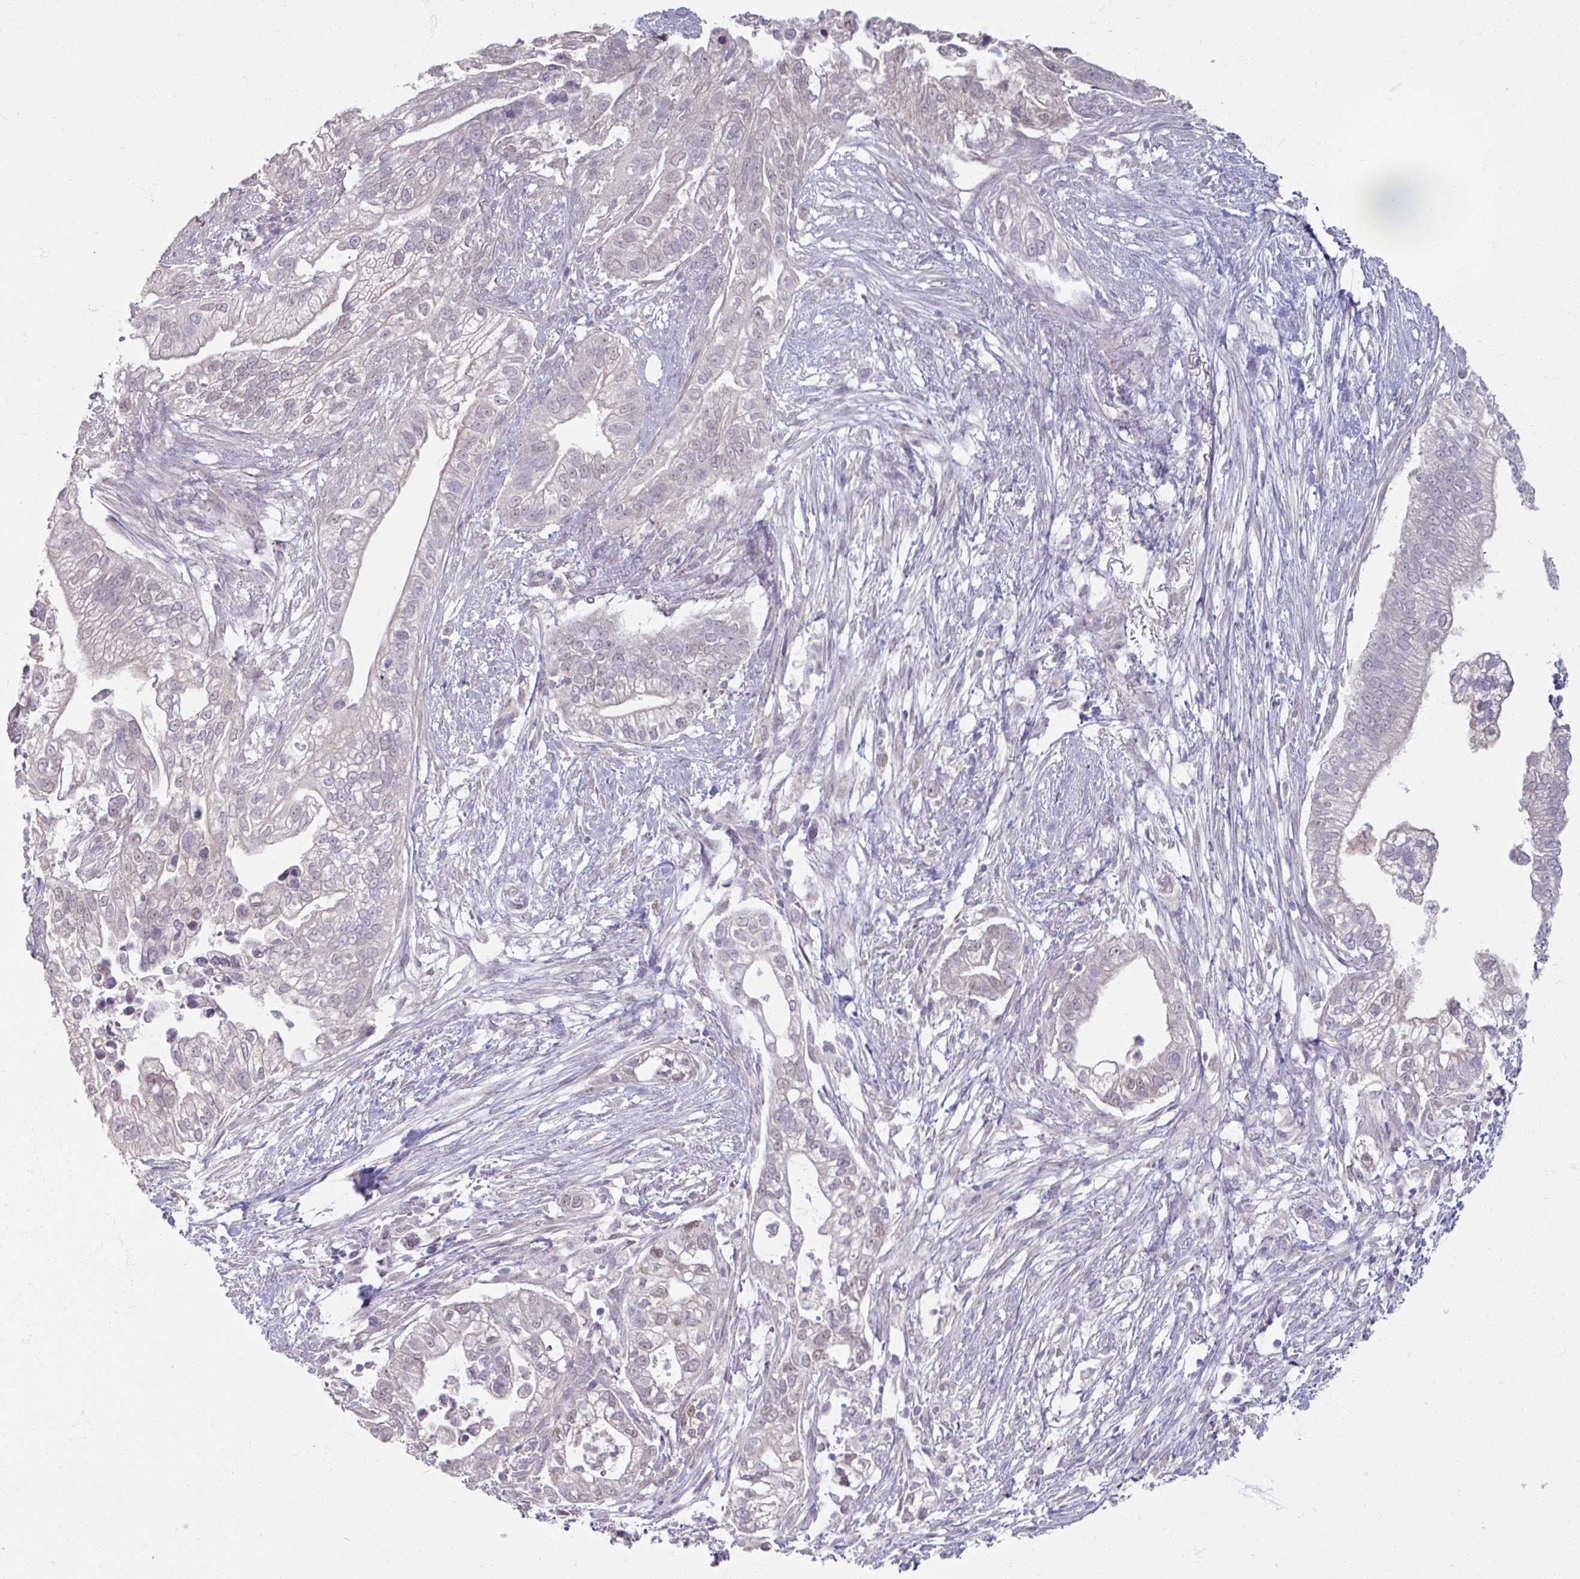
{"staining": {"intensity": "negative", "quantity": "none", "location": "none"}, "tissue": "pancreatic cancer", "cell_type": "Tumor cells", "image_type": "cancer", "snomed": [{"axis": "morphology", "description": "Adenocarcinoma, NOS"}, {"axis": "topography", "description": "Pancreas"}], "caption": "Immunohistochemistry (IHC) of human pancreatic adenocarcinoma exhibits no positivity in tumor cells.", "gene": "SOX11", "patient": {"sex": "male", "age": 70}}